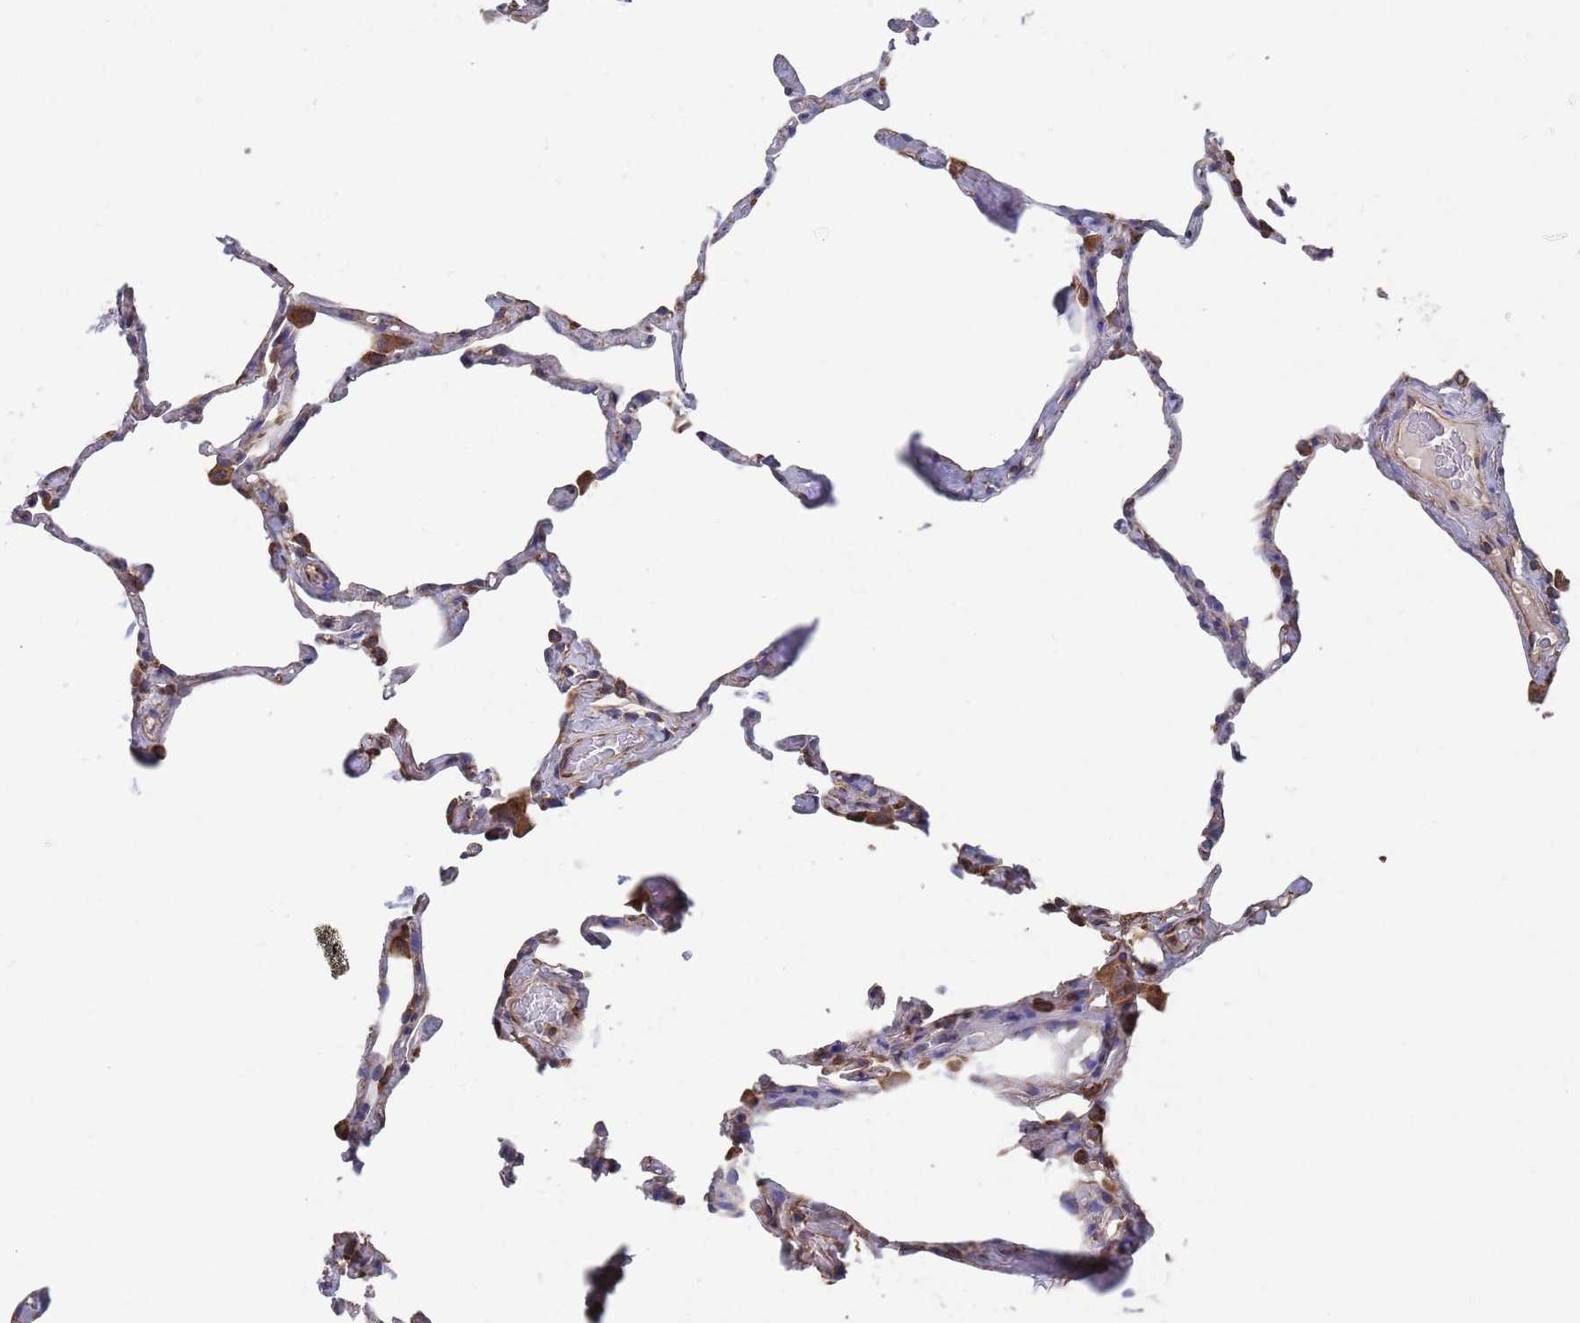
{"staining": {"intensity": "strong", "quantity": "25%-75%", "location": "cytoplasmic/membranous"}, "tissue": "lung", "cell_type": "Alveolar cells", "image_type": "normal", "snomed": [{"axis": "morphology", "description": "Normal tissue, NOS"}, {"axis": "topography", "description": "Lung"}], "caption": "This image displays immunohistochemistry staining of benign human lung, with high strong cytoplasmic/membranous positivity in about 25%-75% of alveolar cells.", "gene": "GID8", "patient": {"sex": "male", "age": 65}}